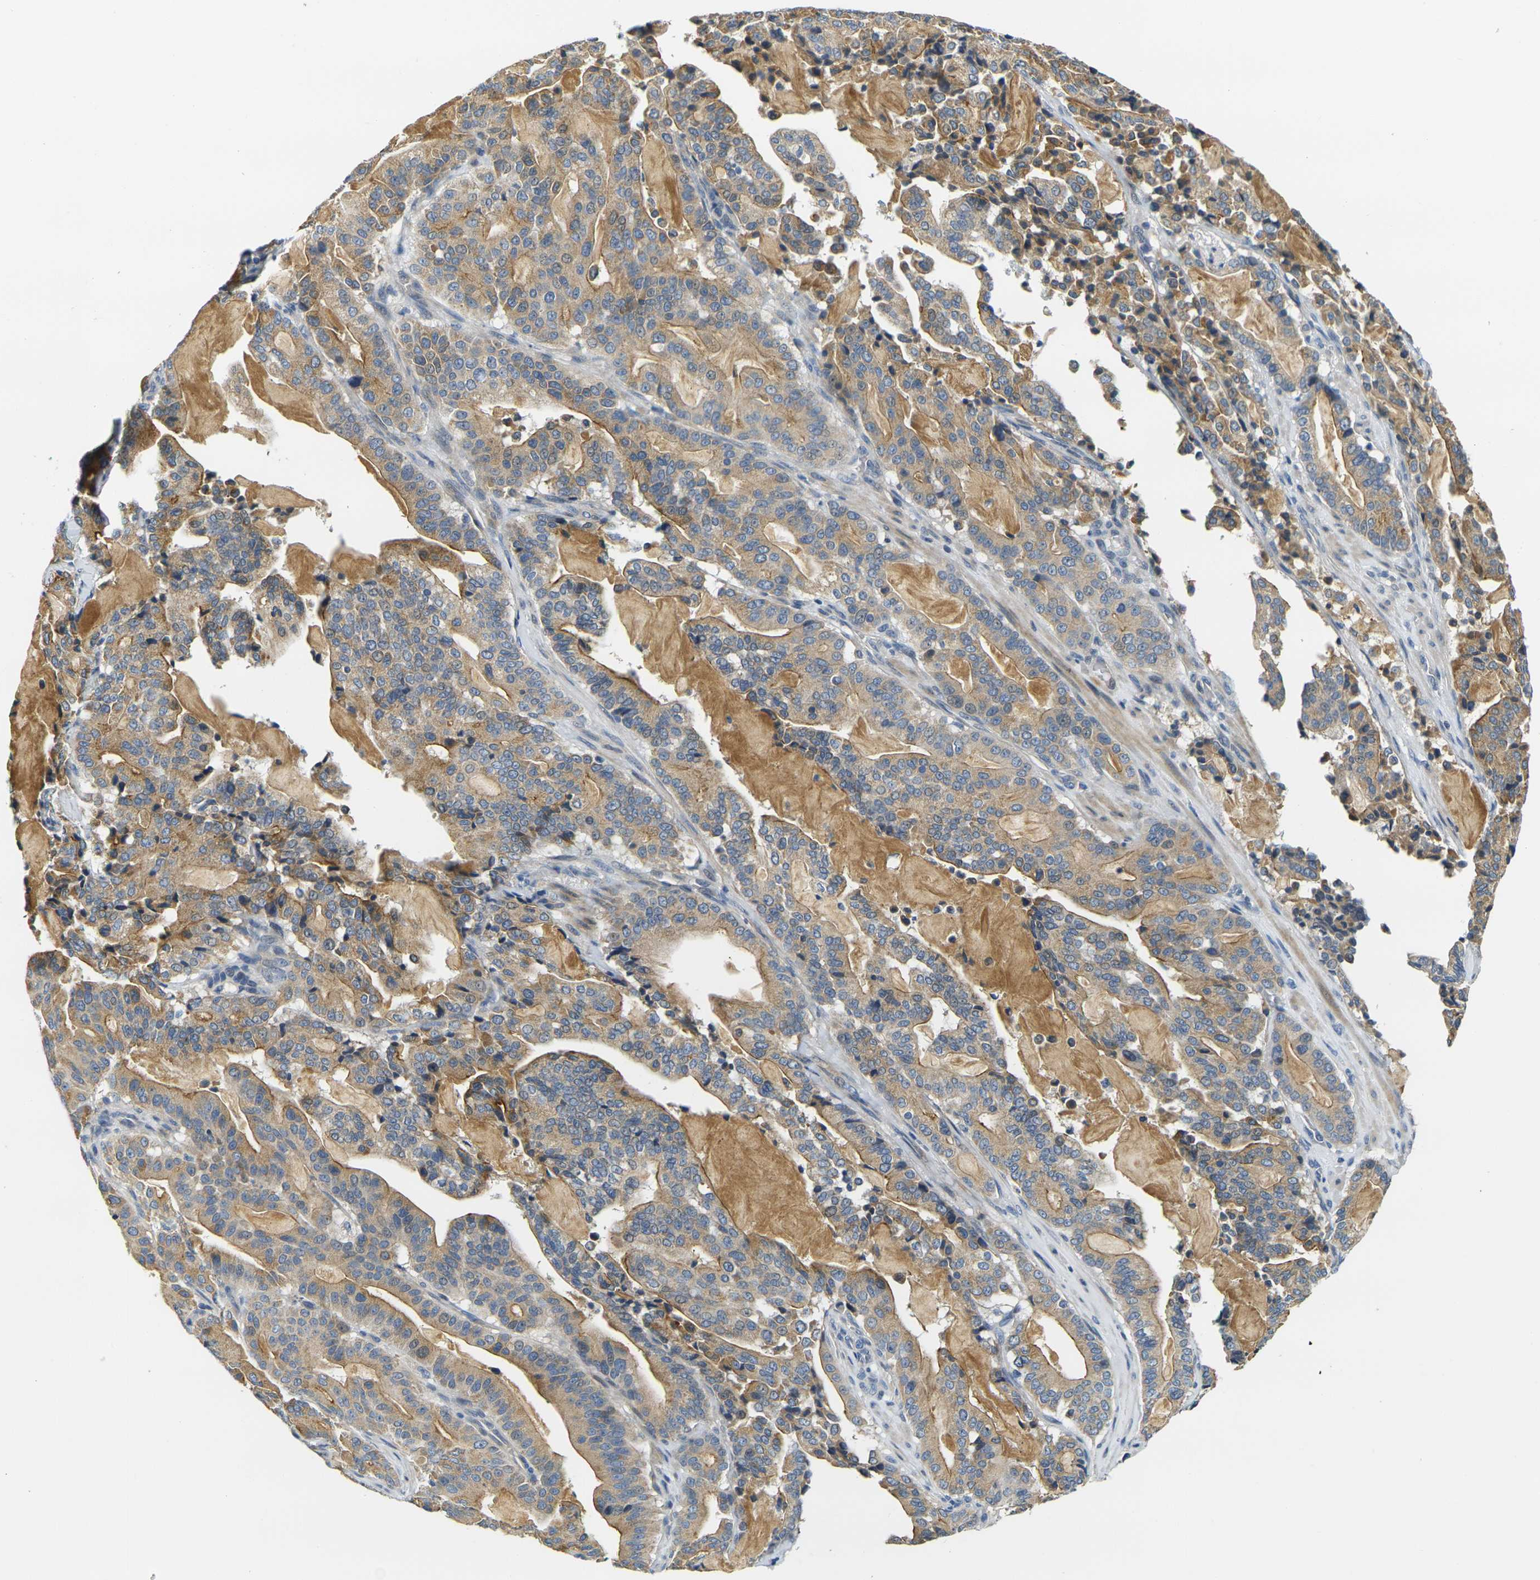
{"staining": {"intensity": "moderate", "quantity": ">75%", "location": "cytoplasmic/membranous"}, "tissue": "pancreatic cancer", "cell_type": "Tumor cells", "image_type": "cancer", "snomed": [{"axis": "morphology", "description": "Adenocarcinoma, NOS"}, {"axis": "topography", "description": "Pancreas"}], "caption": "An image of pancreatic adenocarcinoma stained for a protein exhibits moderate cytoplasmic/membranous brown staining in tumor cells.", "gene": "SHISAL2B", "patient": {"sex": "male", "age": 63}}